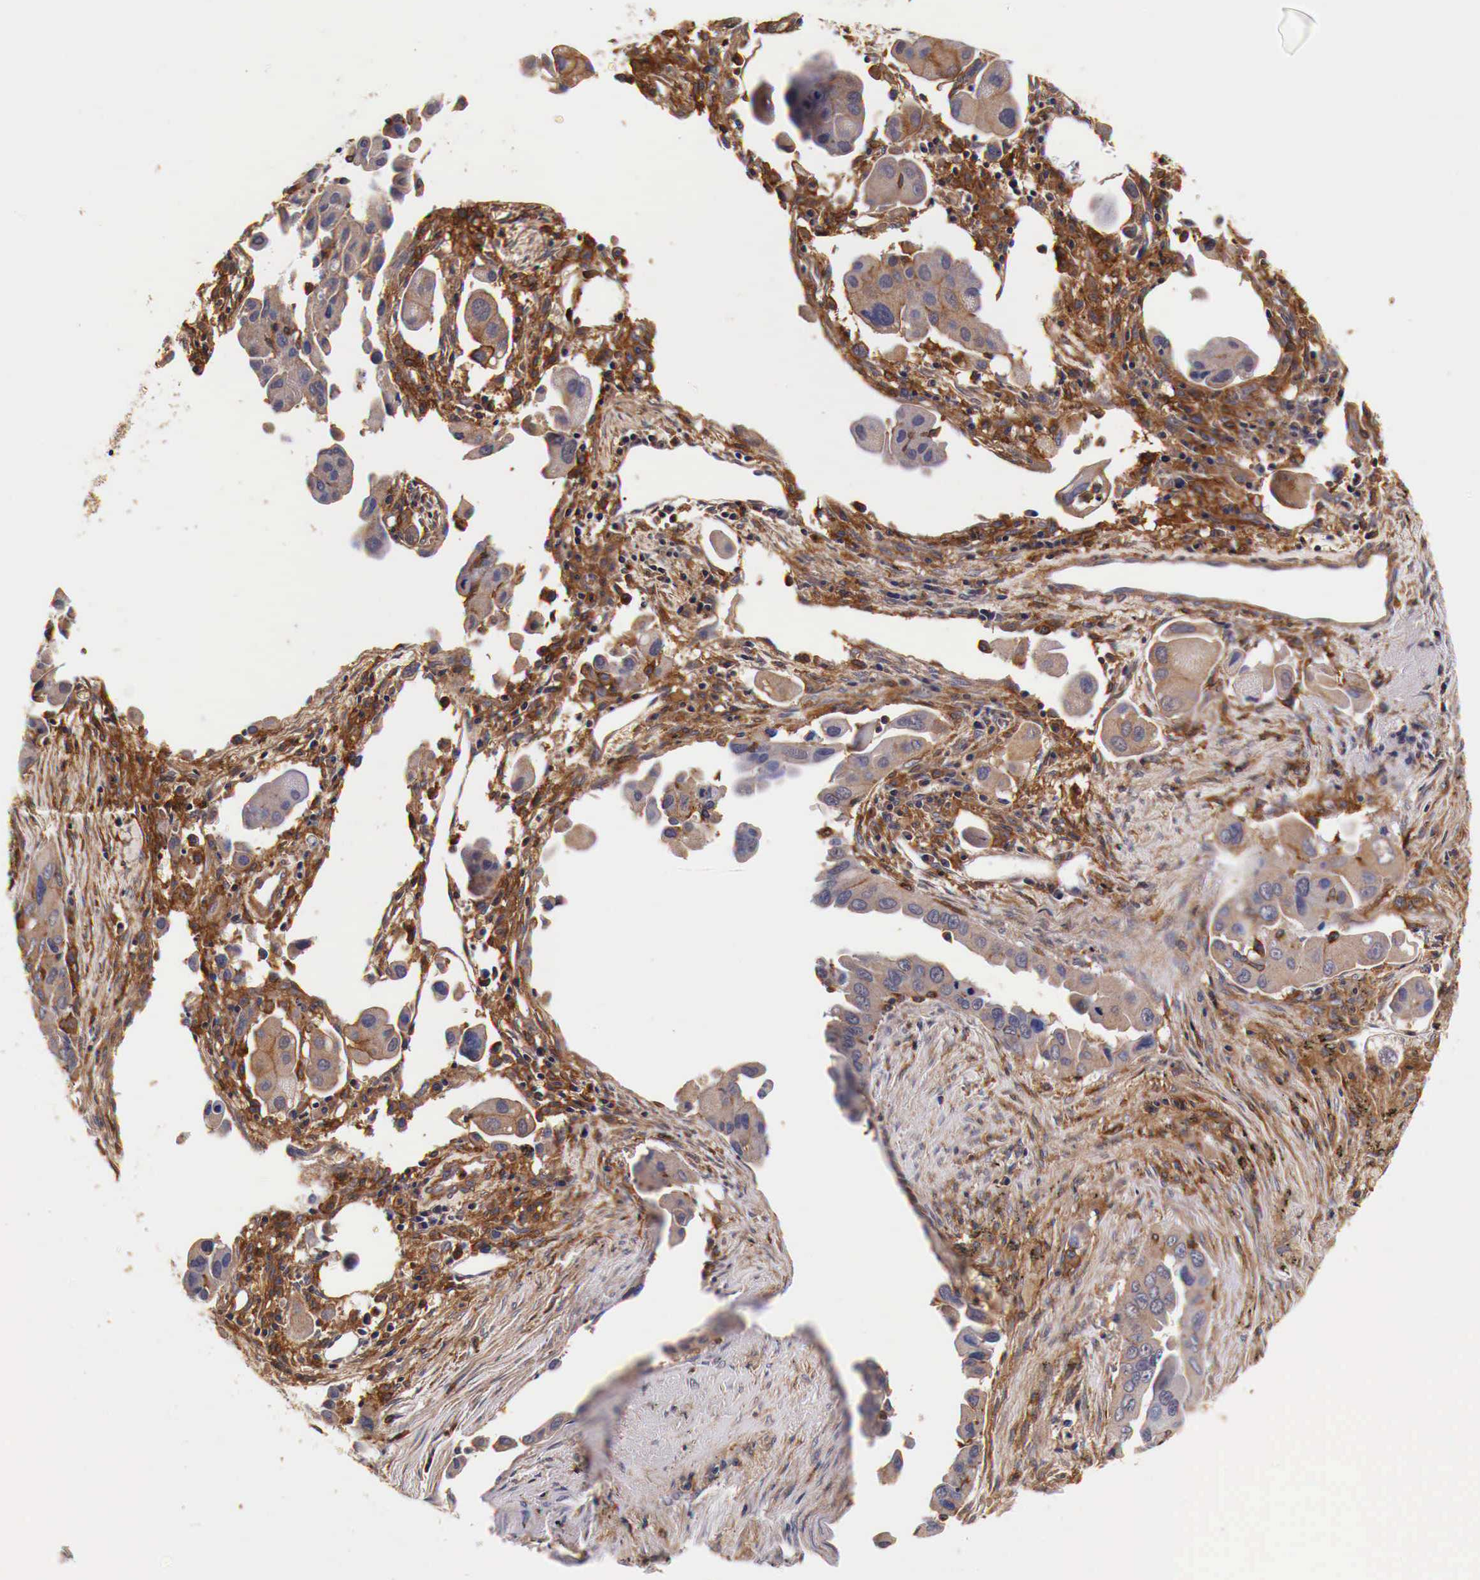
{"staining": {"intensity": "moderate", "quantity": "25%-75%", "location": "cytoplasmic/membranous"}, "tissue": "lung cancer", "cell_type": "Tumor cells", "image_type": "cancer", "snomed": [{"axis": "morphology", "description": "Adenocarcinoma, NOS"}, {"axis": "topography", "description": "Lung"}], "caption": "Tumor cells exhibit moderate cytoplasmic/membranous positivity in about 25%-75% of cells in lung cancer. (IHC, brightfield microscopy, high magnification).", "gene": "RP2", "patient": {"sex": "male", "age": 68}}